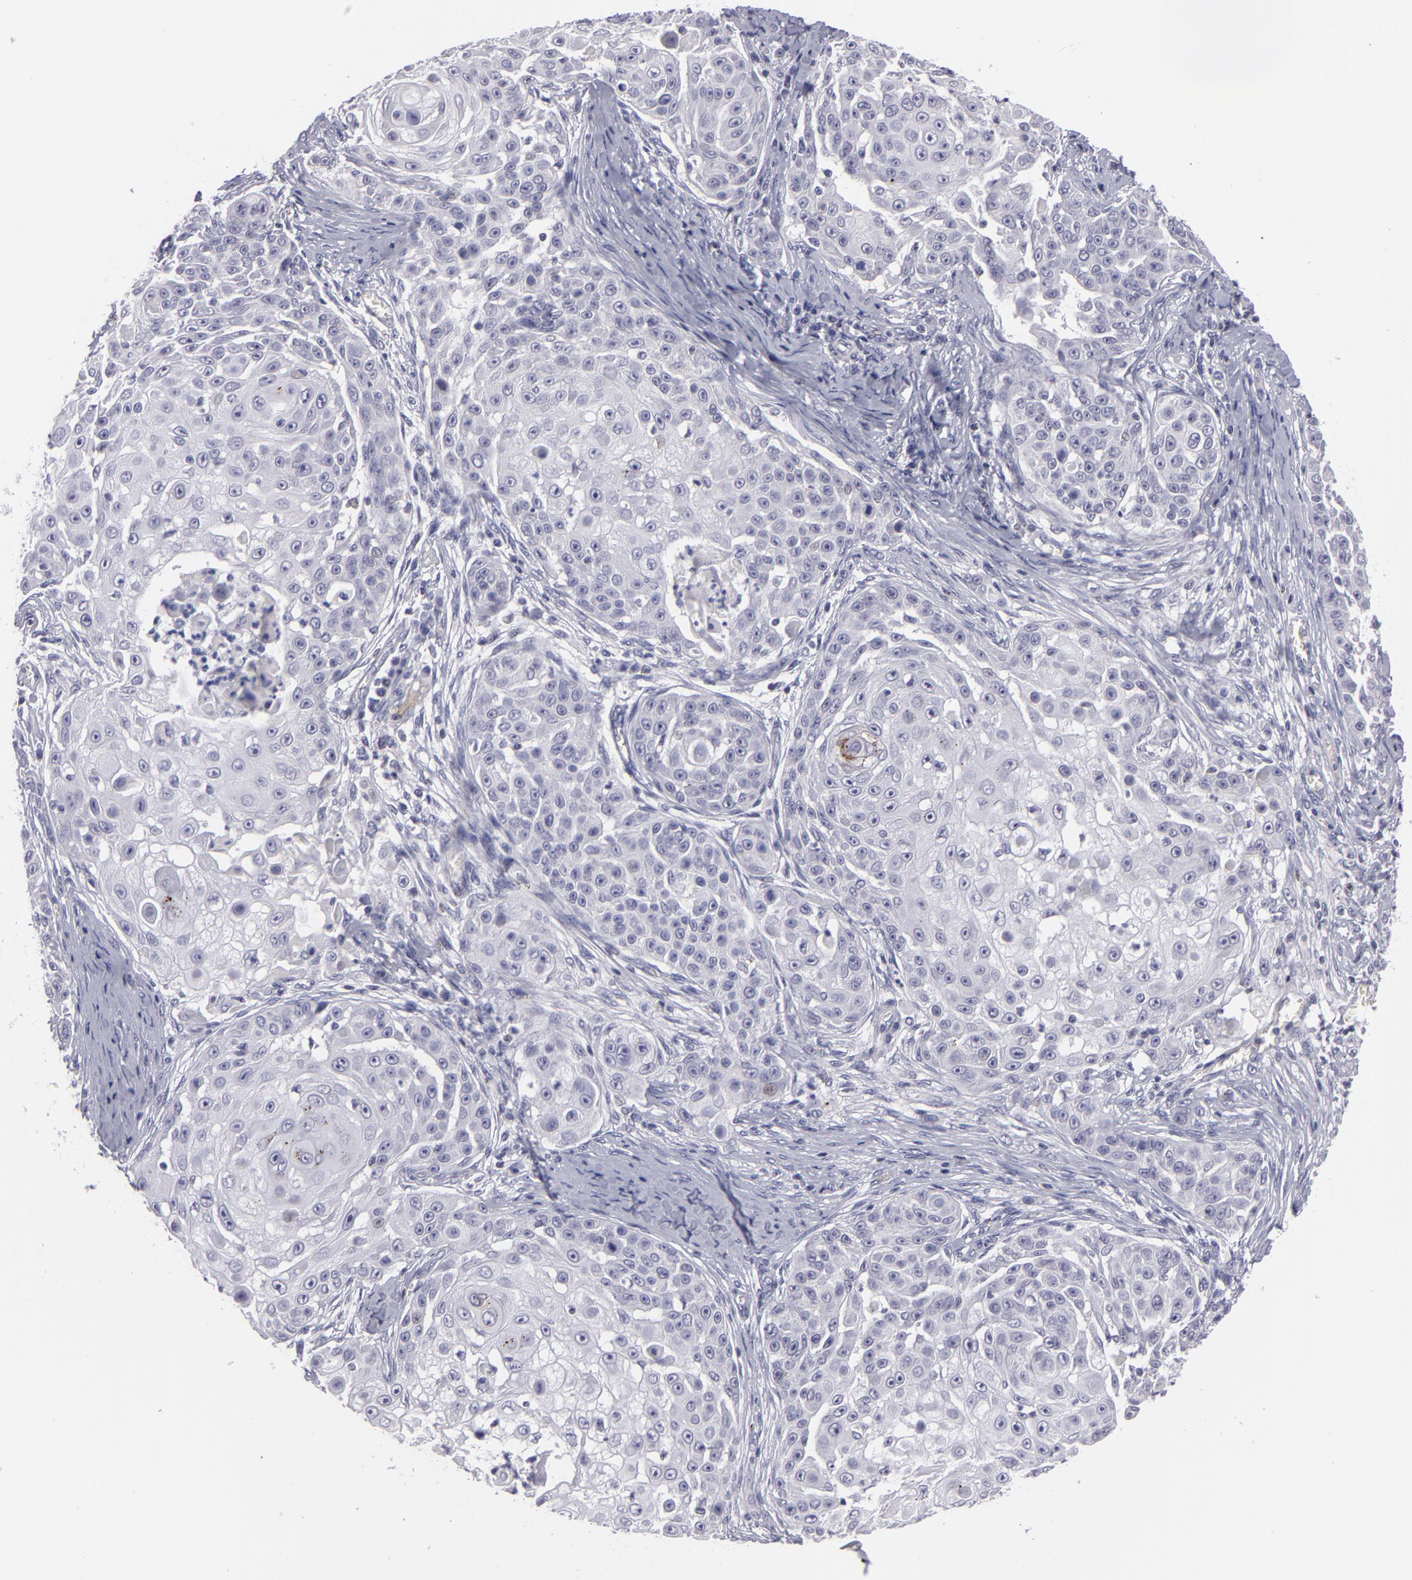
{"staining": {"intensity": "negative", "quantity": "none", "location": "none"}, "tissue": "skin cancer", "cell_type": "Tumor cells", "image_type": "cancer", "snomed": [{"axis": "morphology", "description": "Squamous cell carcinoma, NOS"}, {"axis": "topography", "description": "Skin"}], "caption": "Photomicrograph shows no protein positivity in tumor cells of squamous cell carcinoma (skin) tissue.", "gene": "CTNNB1", "patient": {"sex": "female", "age": 57}}